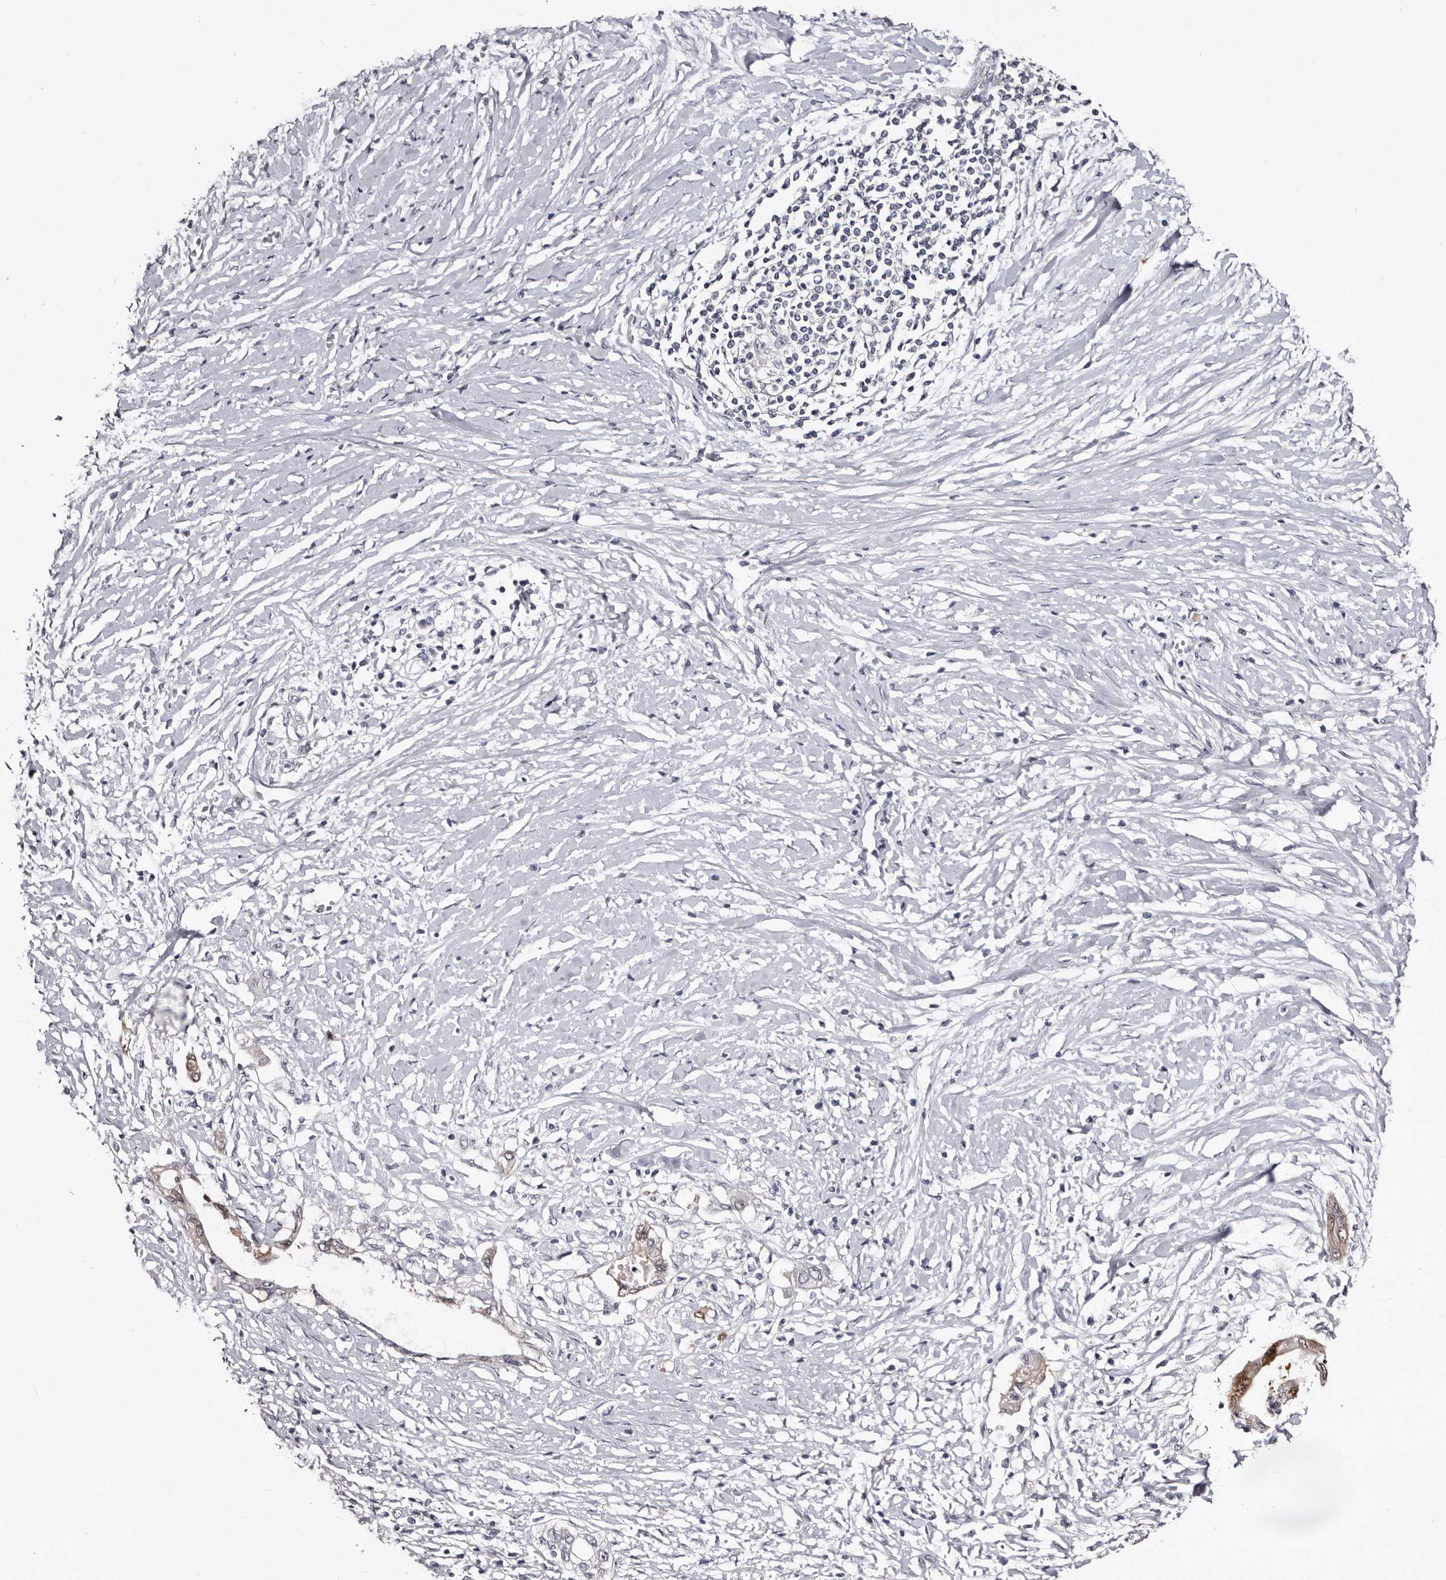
{"staining": {"intensity": "moderate", "quantity": "<25%", "location": "cytoplasmic/membranous"}, "tissue": "pancreatic cancer", "cell_type": "Tumor cells", "image_type": "cancer", "snomed": [{"axis": "morphology", "description": "Normal tissue, NOS"}, {"axis": "morphology", "description": "Adenocarcinoma, NOS"}, {"axis": "topography", "description": "Pancreas"}, {"axis": "topography", "description": "Peripheral nerve tissue"}], "caption": "Pancreatic adenocarcinoma tissue demonstrates moderate cytoplasmic/membranous positivity in about <25% of tumor cells (DAB (3,3'-diaminobenzidine) IHC with brightfield microscopy, high magnification).", "gene": "BPGM", "patient": {"sex": "male", "age": 59}}